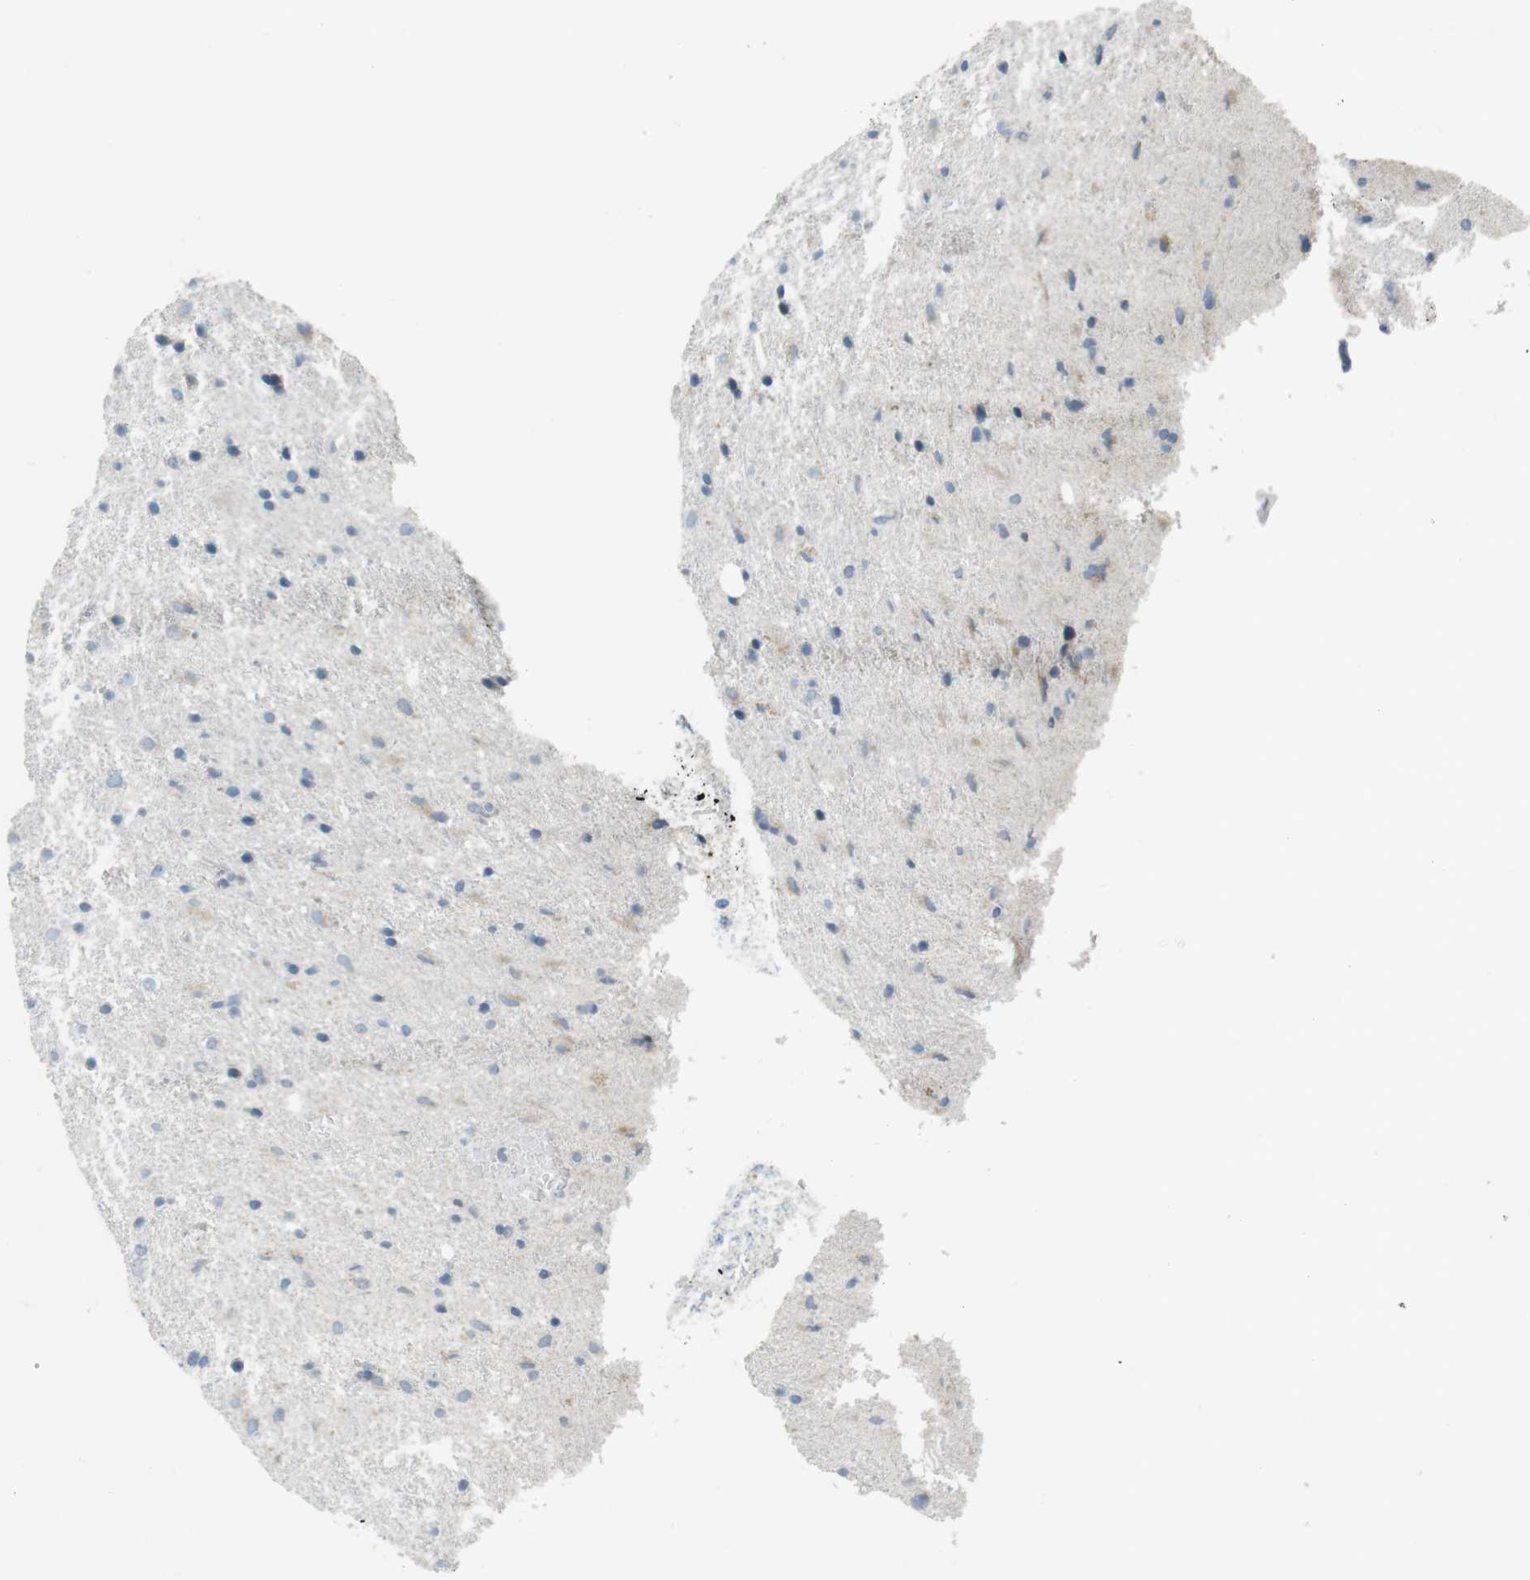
{"staining": {"intensity": "negative", "quantity": "none", "location": "none"}, "tissue": "glioma", "cell_type": "Tumor cells", "image_type": "cancer", "snomed": [{"axis": "morphology", "description": "Glioma, malignant, Low grade"}, {"axis": "topography", "description": "Brain"}], "caption": "This is an immunohistochemistry (IHC) photomicrograph of human glioma. There is no positivity in tumor cells.", "gene": "MUC5B", "patient": {"sex": "male", "age": 77}}